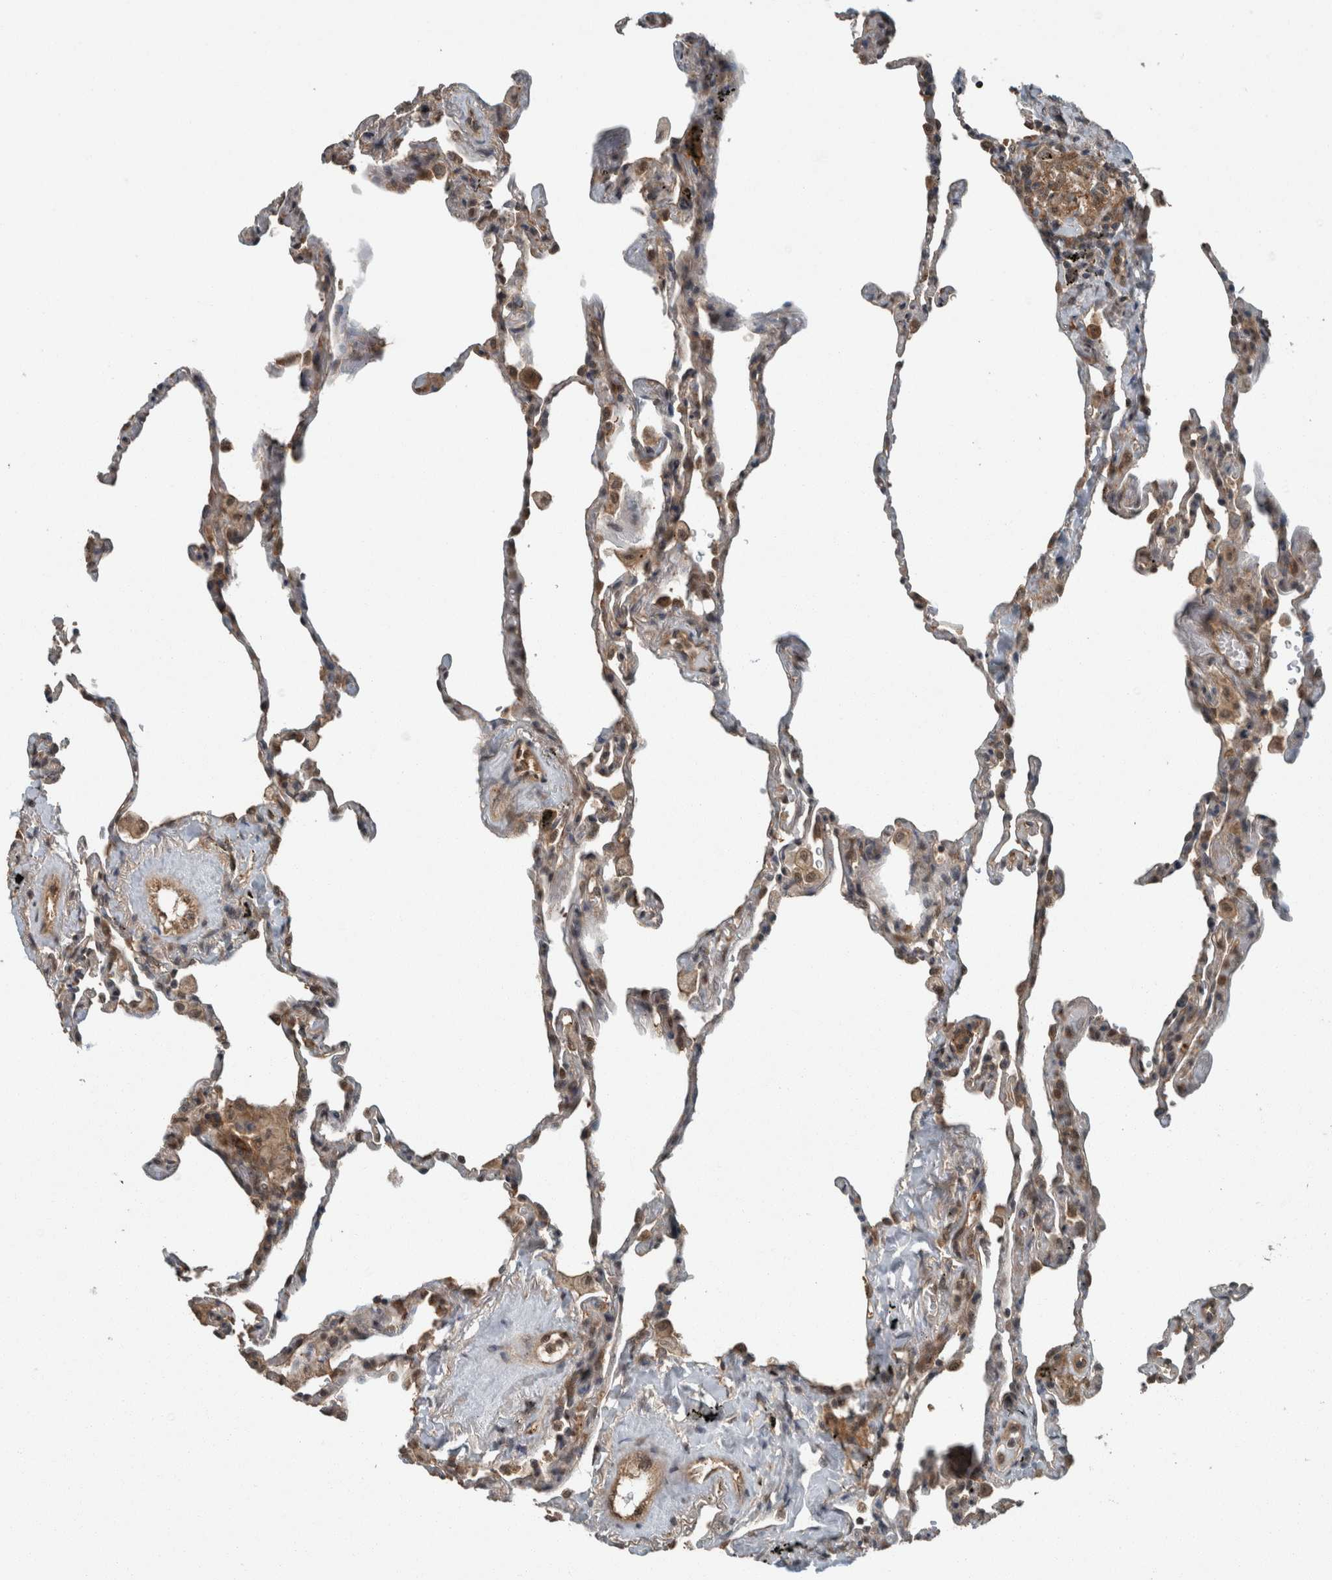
{"staining": {"intensity": "moderate", "quantity": "25%-75%", "location": "cytoplasmic/membranous,nuclear"}, "tissue": "lung", "cell_type": "Alveolar cells", "image_type": "normal", "snomed": [{"axis": "morphology", "description": "Normal tissue, NOS"}, {"axis": "topography", "description": "Lung"}], "caption": "Approximately 25%-75% of alveolar cells in normal lung exhibit moderate cytoplasmic/membranous,nuclear protein staining as visualized by brown immunohistochemical staining.", "gene": "MYO1E", "patient": {"sex": "male", "age": 59}}